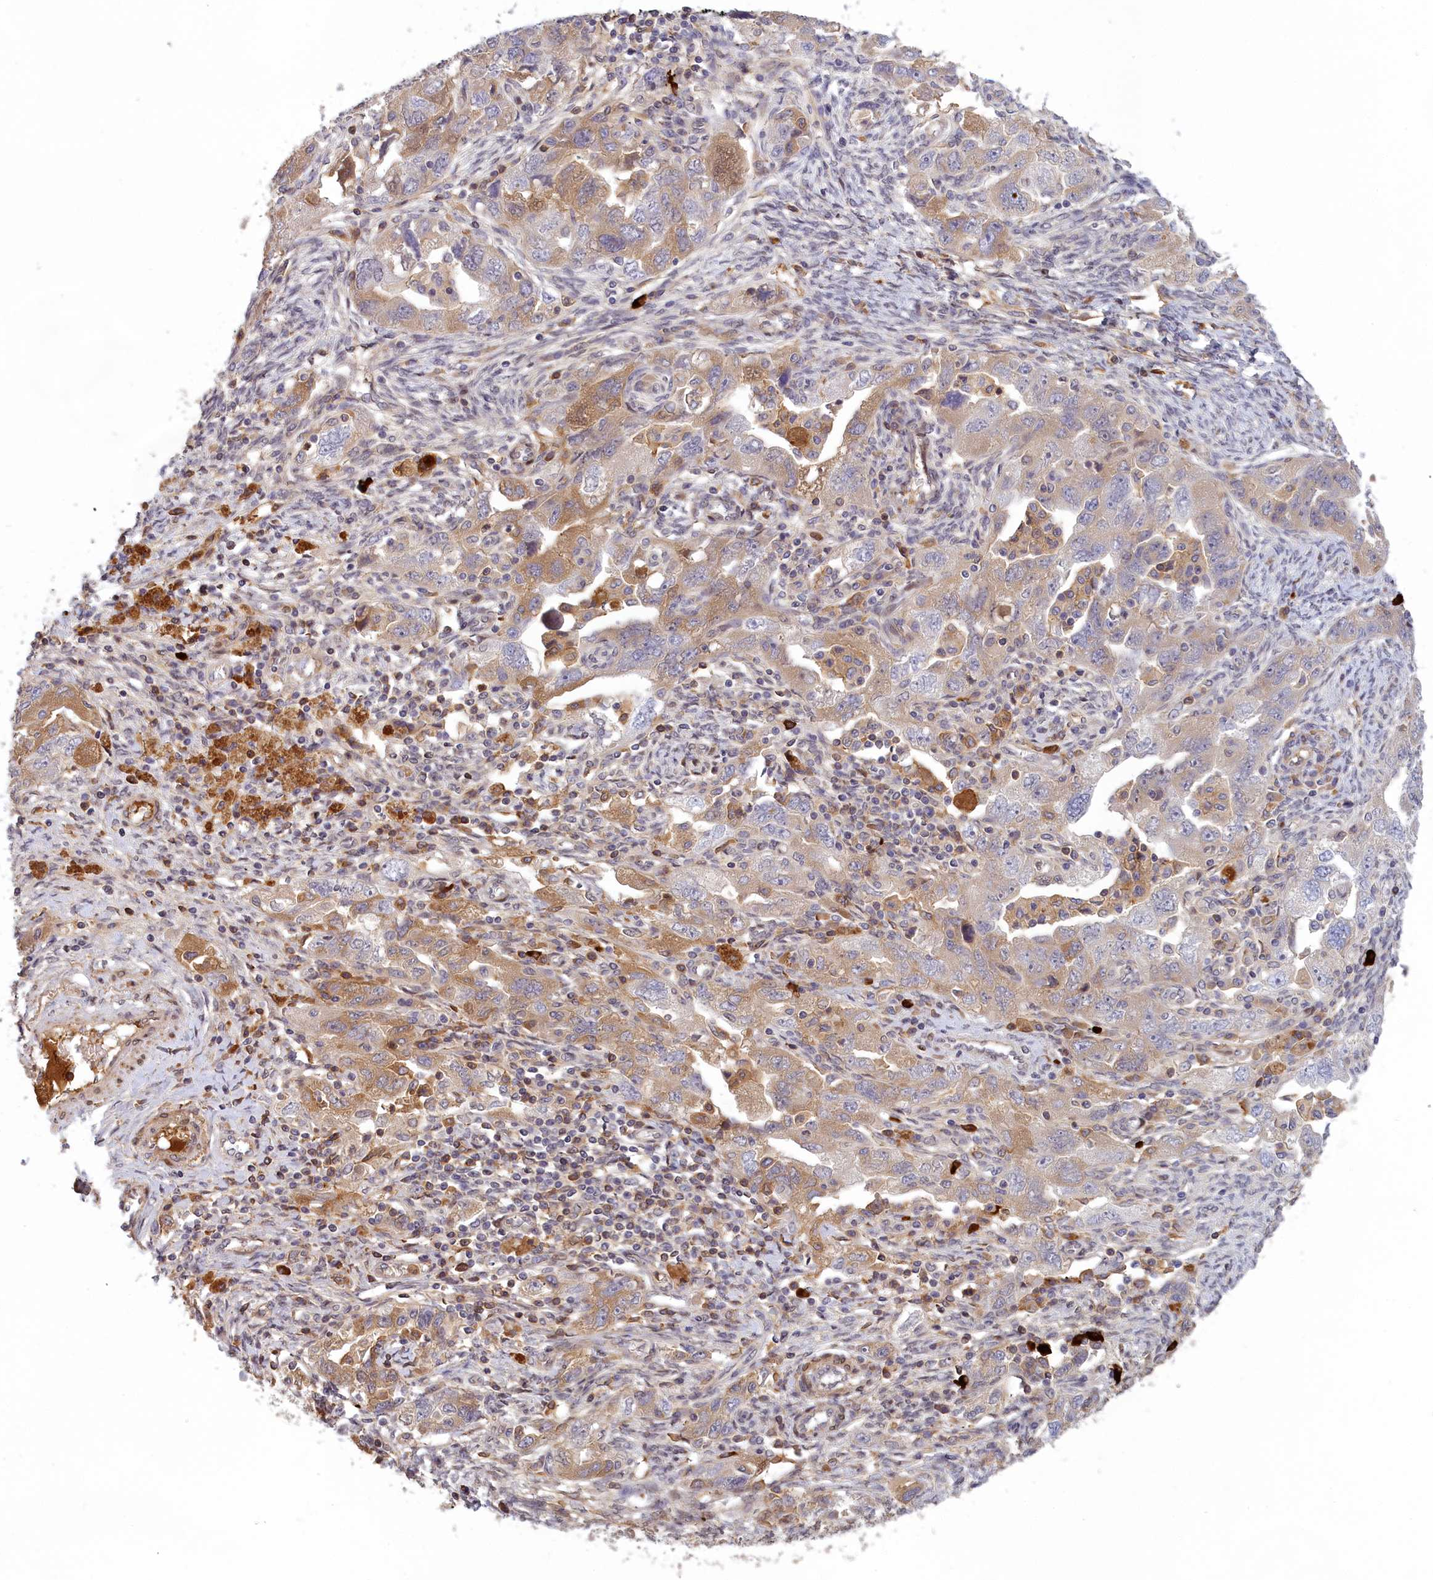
{"staining": {"intensity": "moderate", "quantity": ">75%", "location": "cytoplasmic/membranous"}, "tissue": "ovarian cancer", "cell_type": "Tumor cells", "image_type": "cancer", "snomed": [{"axis": "morphology", "description": "Carcinoma, NOS"}, {"axis": "morphology", "description": "Cystadenocarcinoma, serous, NOS"}, {"axis": "topography", "description": "Ovary"}], "caption": "Ovarian cancer (carcinoma) stained with a brown dye demonstrates moderate cytoplasmic/membranous positive expression in about >75% of tumor cells.", "gene": "RRAD", "patient": {"sex": "female", "age": 69}}